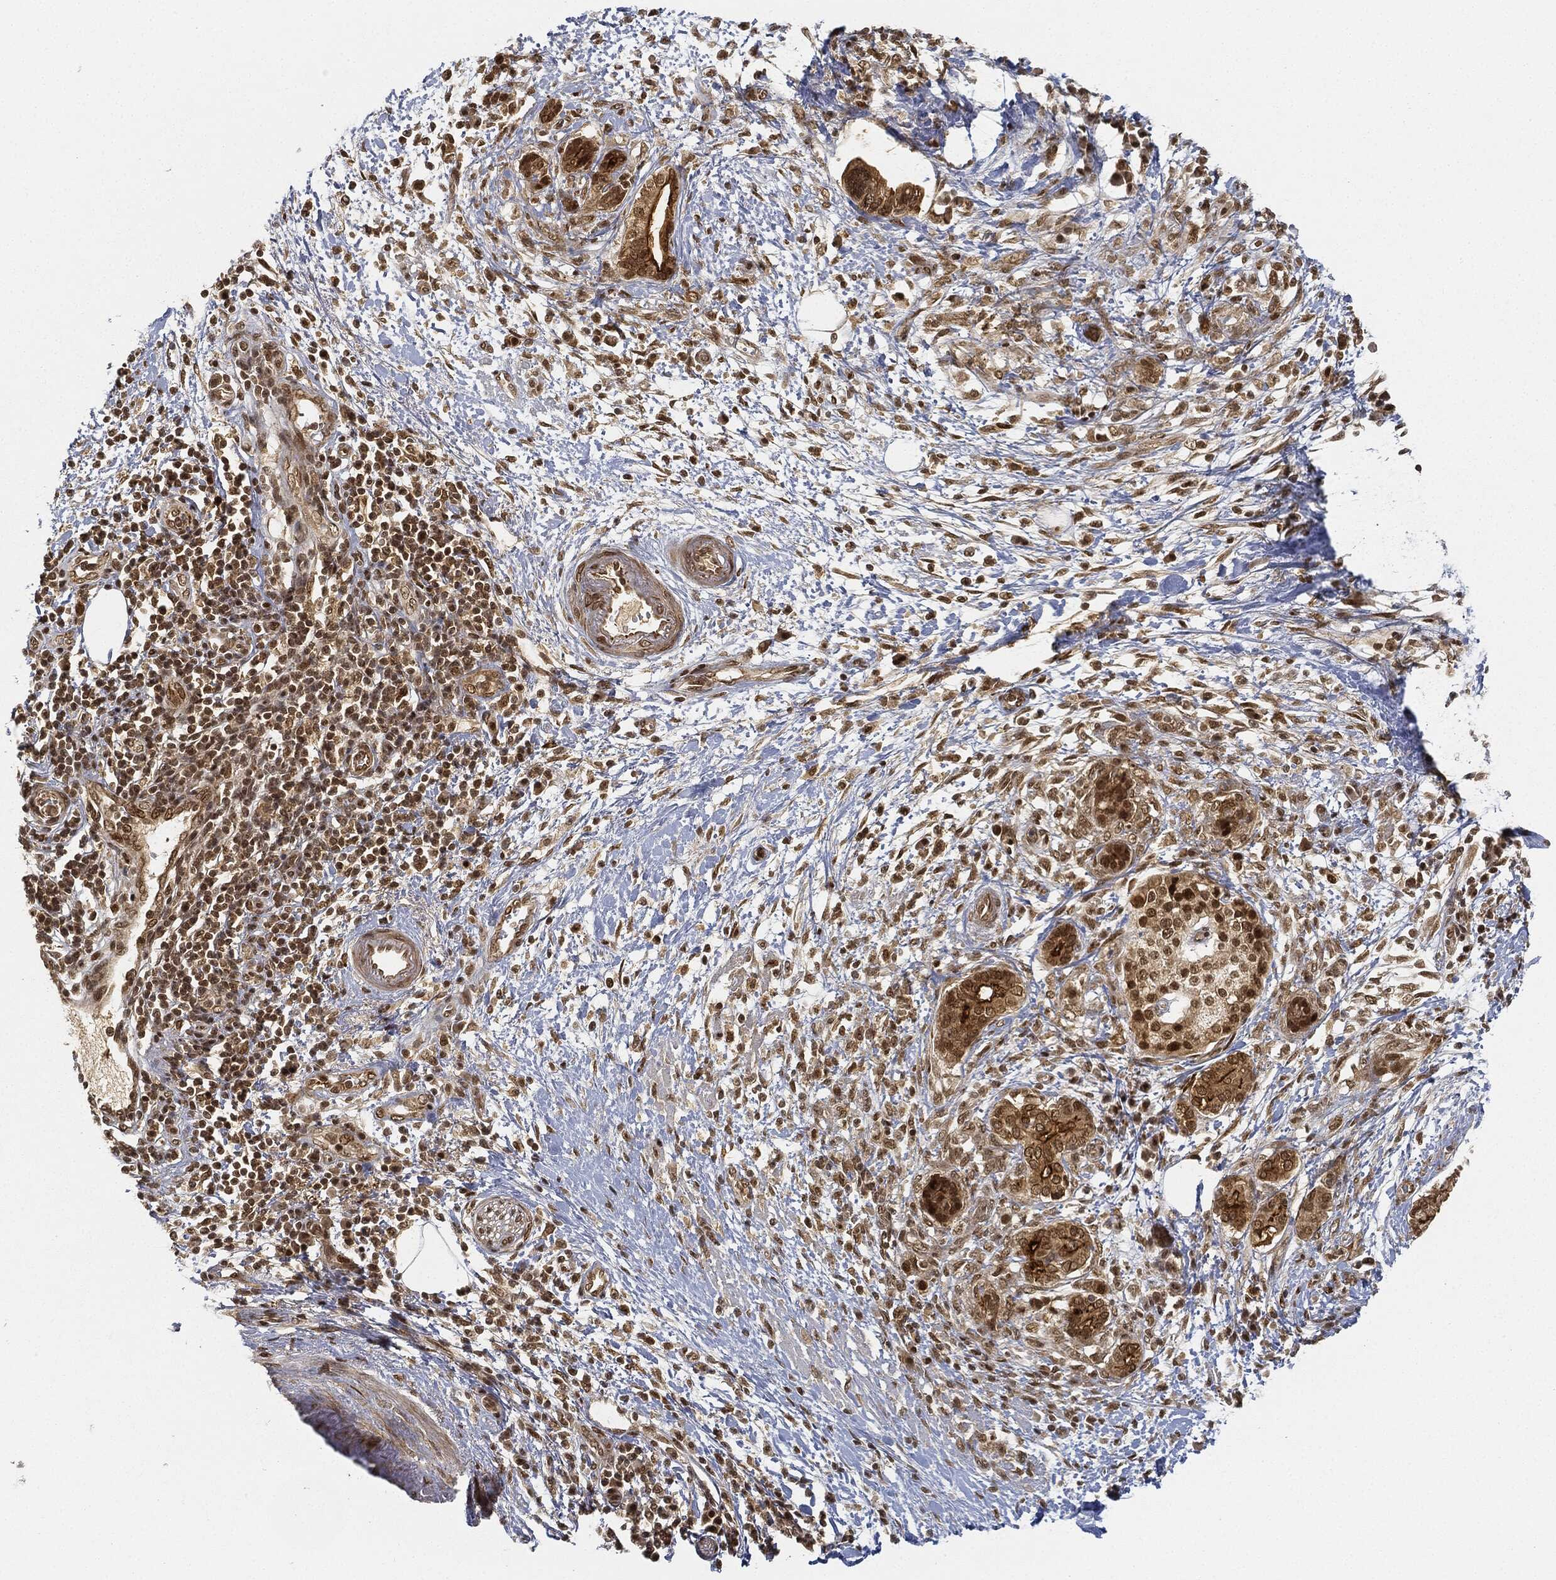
{"staining": {"intensity": "moderate", "quantity": ">75%", "location": "cytoplasmic/membranous,nuclear"}, "tissue": "pancreatic cancer", "cell_type": "Tumor cells", "image_type": "cancer", "snomed": [{"axis": "morphology", "description": "Adenocarcinoma, NOS"}, {"axis": "topography", "description": "Pancreas"}], "caption": "Moderate cytoplasmic/membranous and nuclear staining is present in about >75% of tumor cells in pancreatic cancer.", "gene": "CIB1", "patient": {"sex": "female", "age": 73}}